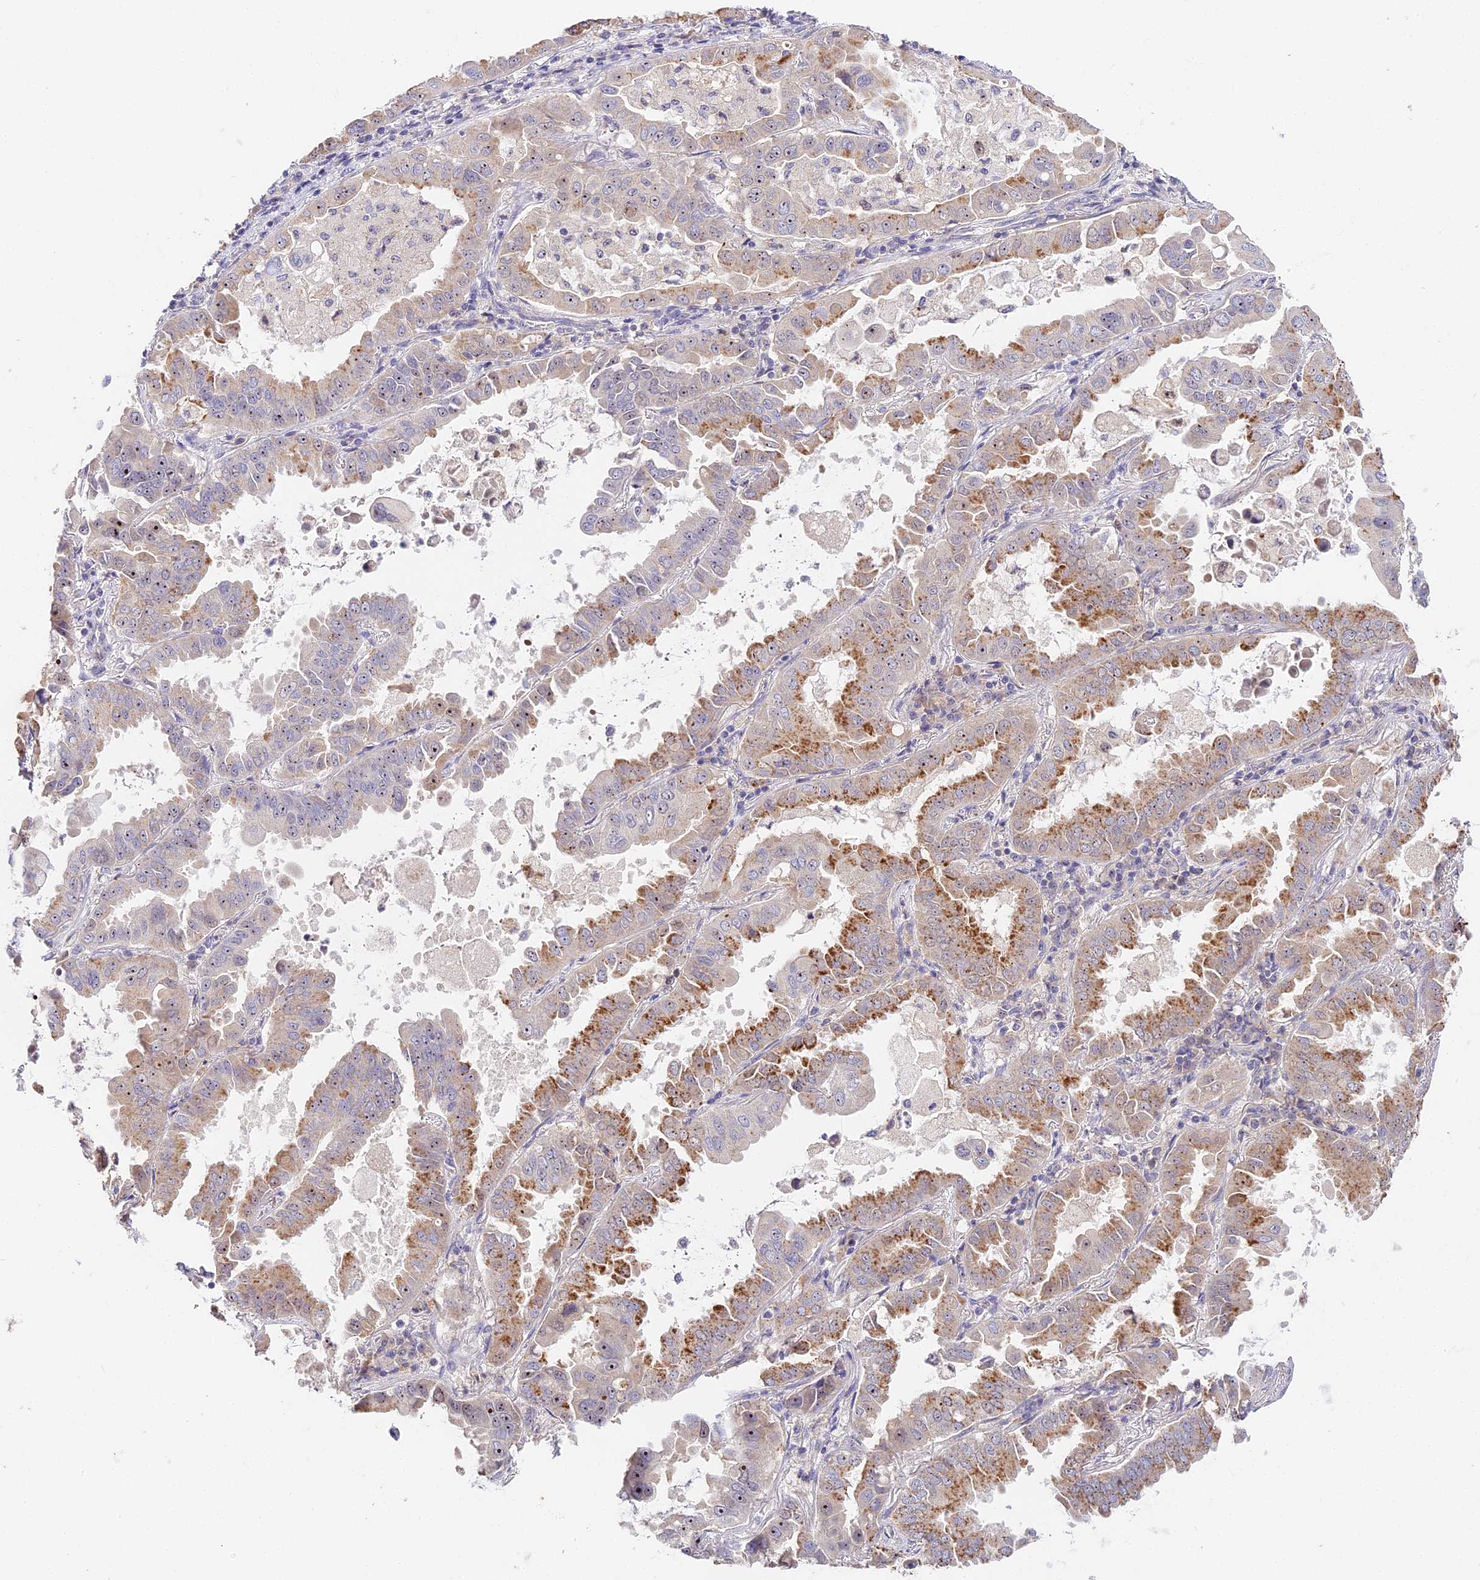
{"staining": {"intensity": "moderate", "quantity": ">75%", "location": "cytoplasmic/membranous,nuclear"}, "tissue": "lung cancer", "cell_type": "Tumor cells", "image_type": "cancer", "snomed": [{"axis": "morphology", "description": "Adenocarcinoma, NOS"}, {"axis": "topography", "description": "Lung"}], "caption": "Brown immunohistochemical staining in human lung adenocarcinoma reveals moderate cytoplasmic/membranous and nuclear positivity in about >75% of tumor cells.", "gene": "RAD51", "patient": {"sex": "male", "age": 64}}